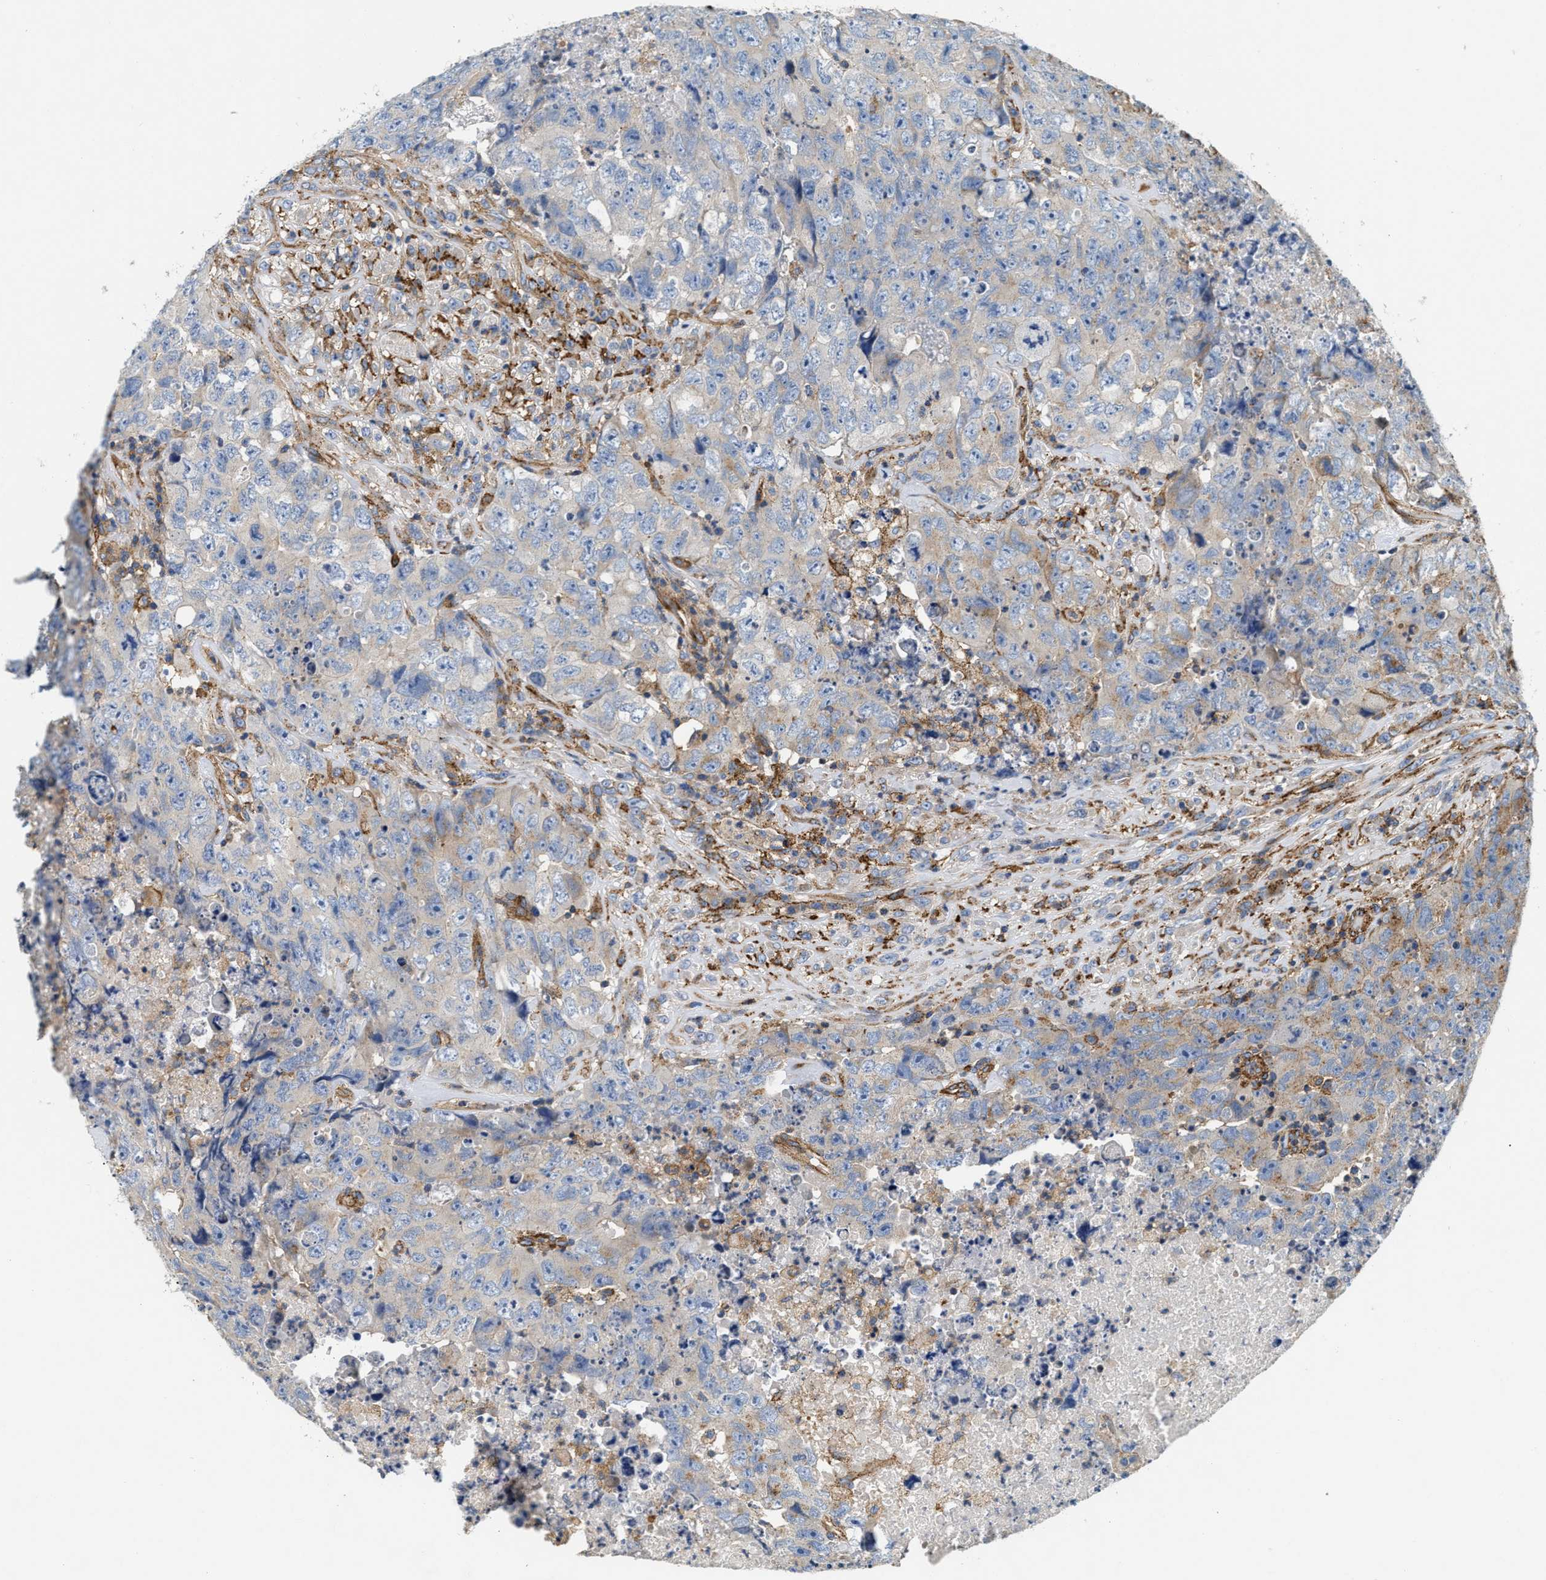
{"staining": {"intensity": "negative", "quantity": "none", "location": "none"}, "tissue": "testis cancer", "cell_type": "Tumor cells", "image_type": "cancer", "snomed": [{"axis": "morphology", "description": "Carcinoma, Embryonal, NOS"}, {"axis": "topography", "description": "Testis"}], "caption": "Micrograph shows no significant protein positivity in tumor cells of embryonal carcinoma (testis).", "gene": "NSUN7", "patient": {"sex": "male", "age": 32}}